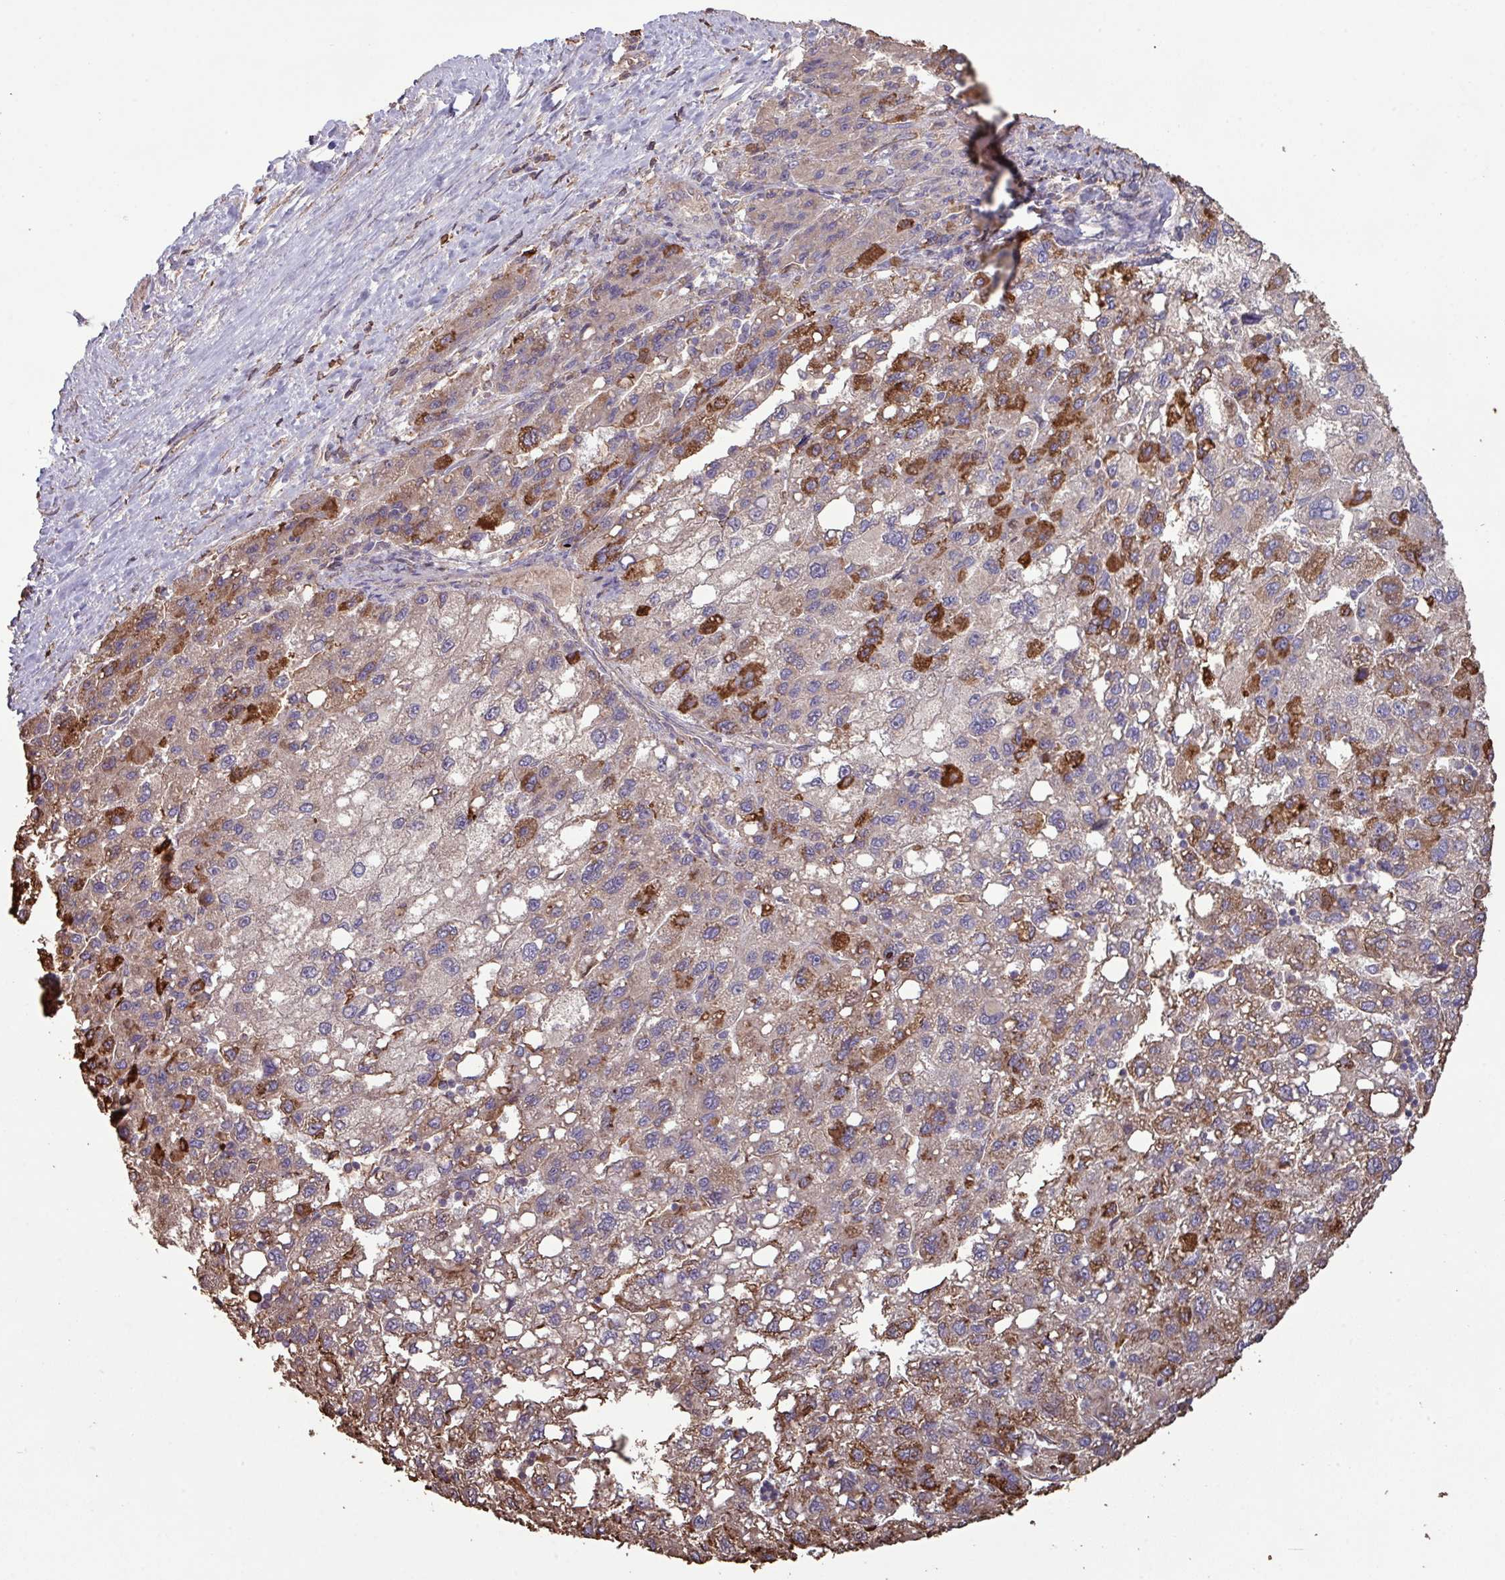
{"staining": {"intensity": "strong", "quantity": "25%-75%", "location": "cytoplasmic/membranous"}, "tissue": "liver cancer", "cell_type": "Tumor cells", "image_type": "cancer", "snomed": [{"axis": "morphology", "description": "Carcinoma, Hepatocellular, NOS"}, {"axis": "topography", "description": "Liver"}], "caption": "About 25%-75% of tumor cells in liver hepatocellular carcinoma show strong cytoplasmic/membranous protein staining as visualized by brown immunohistochemical staining.", "gene": "CAMK2B", "patient": {"sex": "female", "age": 82}}